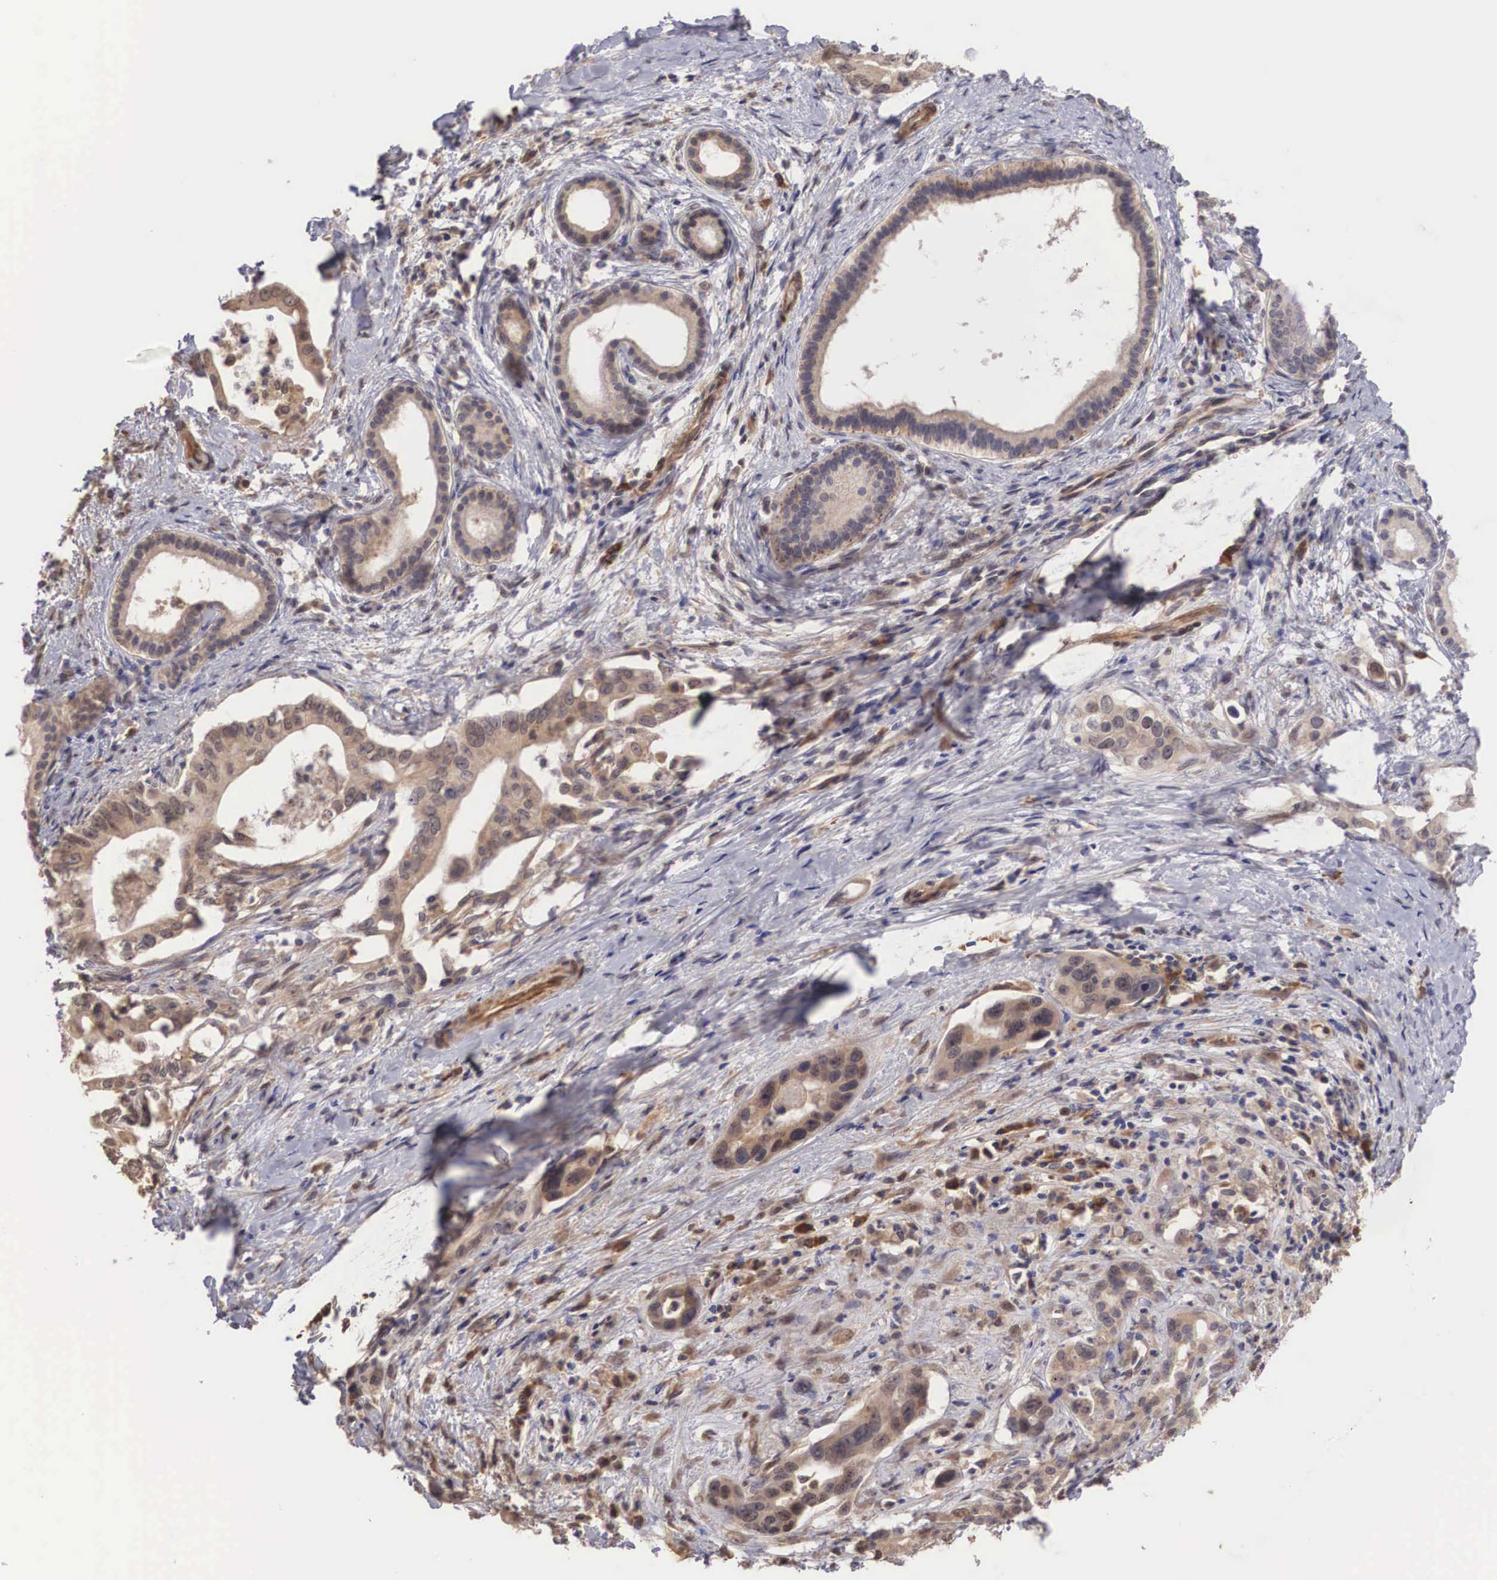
{"staining": {"intensity": "moderate", "quantity": ">75%", "location": "cytoplasmic/membranous,nuclear"}, "tissue": "liver cancer", "cell_type": "Tumor cells", "image_type": "cancer", "snomed": [{"axis": "morphology", "description": "Cholangiocarcinoma"}, {"axis": "topography", "description": "Liver"}], "caption": "Immunohistochemistry (IHC) (DAB) staining of liver cholangiocarcinoma displays moderate cytoplasmic/membranous and nuclear protein staining in approximately >75% of tumor cells.", "gene": "DNAJB7", "patient": {"sex": "female", "age": 65}}